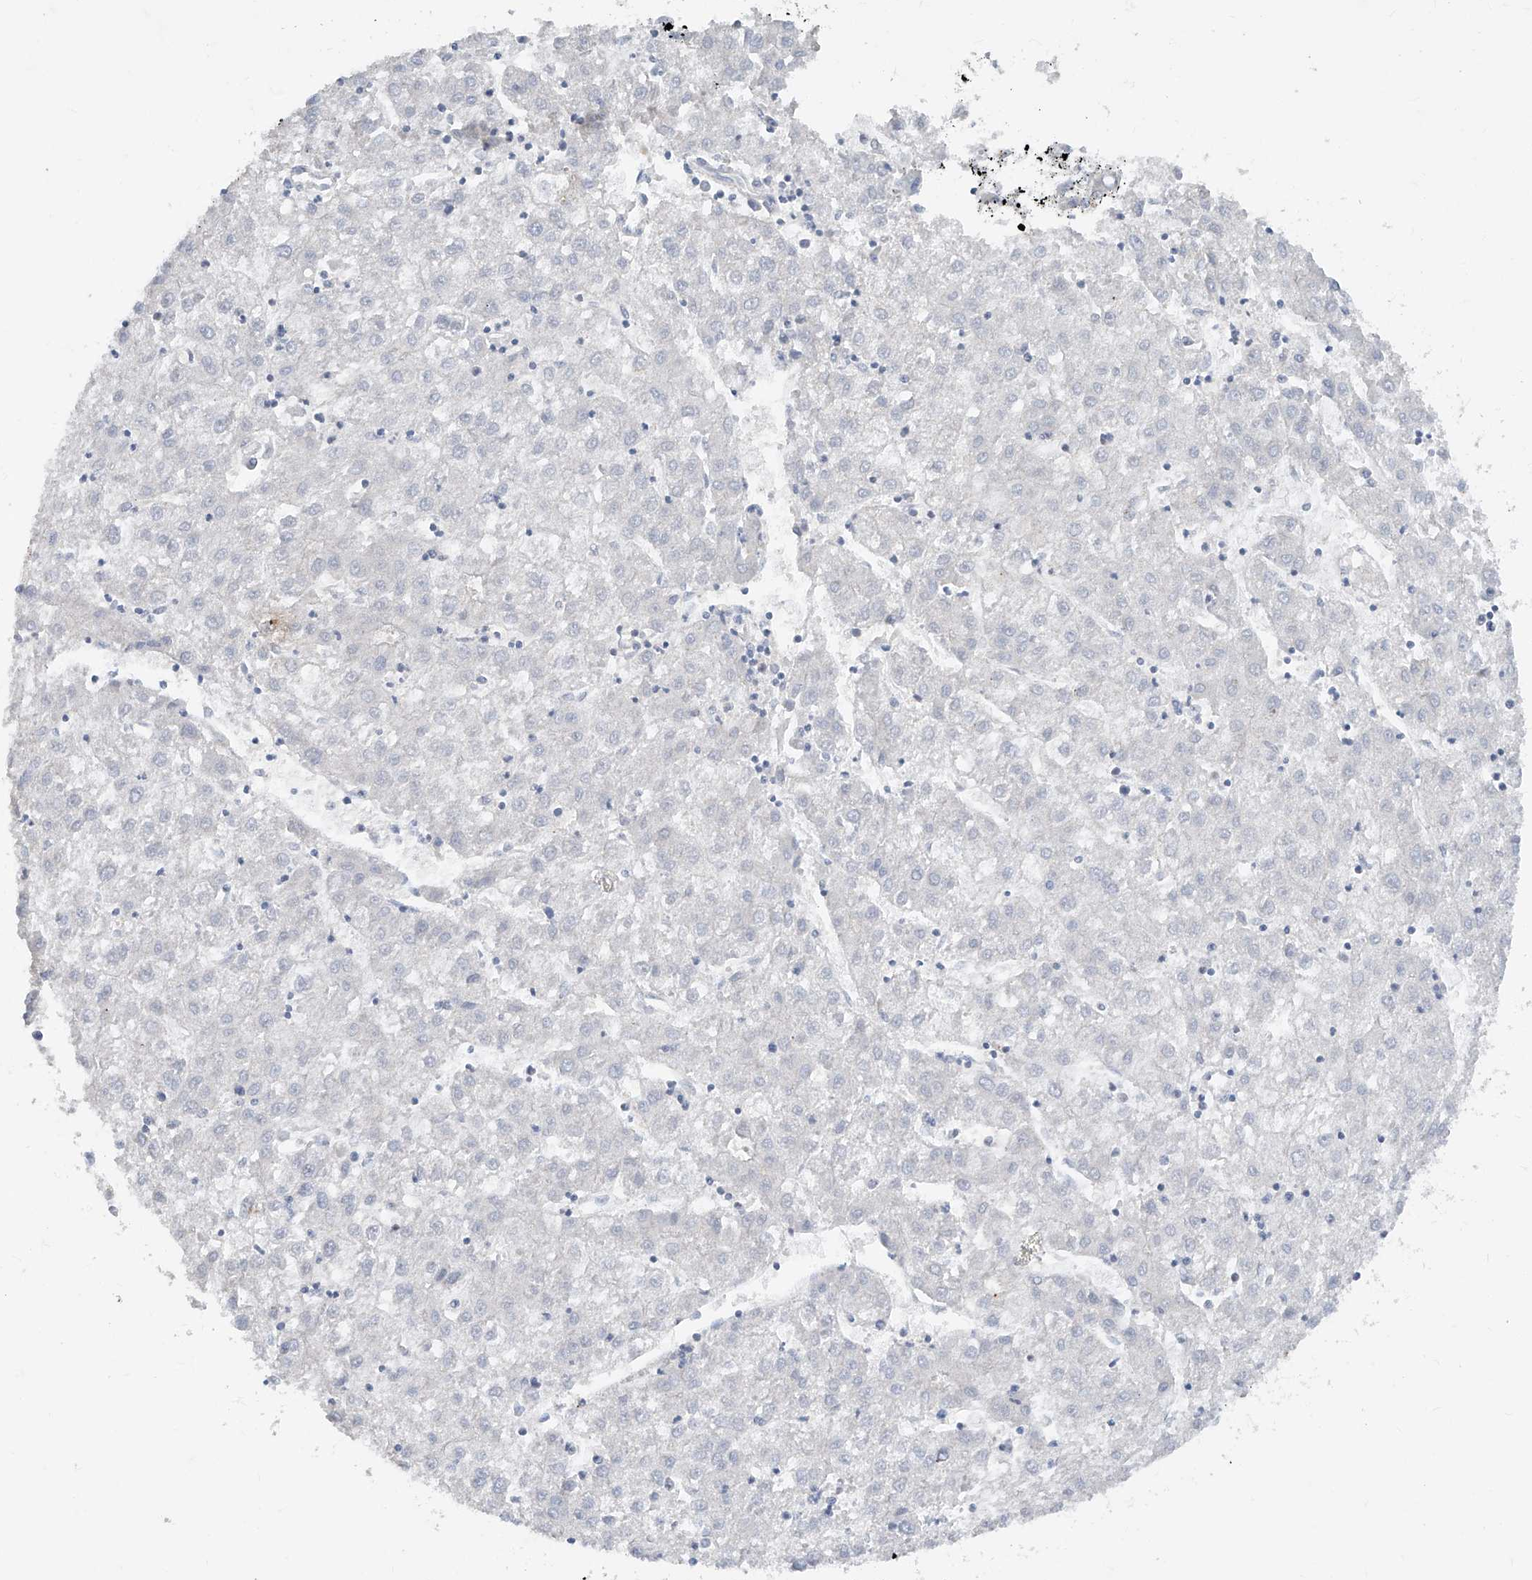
{"staining": {"intensity": "negative", "quantity": "none", "location": "none"}, "tissue": "liver cancer", "cell_type": "Tumor cells", "image_type": "cancer", "snomed": [{"axis": "morphology", "description": "Carcinoma, Hepatocellular, NOS"}, {"axis": "topography", "description": "Liver"}], "caption": "IHC micrograph of human liver hepatocellular carcinoma stained for a protein (brown), which reveals no expression in tumor cells. The staining is performed using DAB brown chromogen with nuclei counter-stained in using hematoxylin.", "gene": "TBX21", "patient": {"sex": "male", "age": 72}}